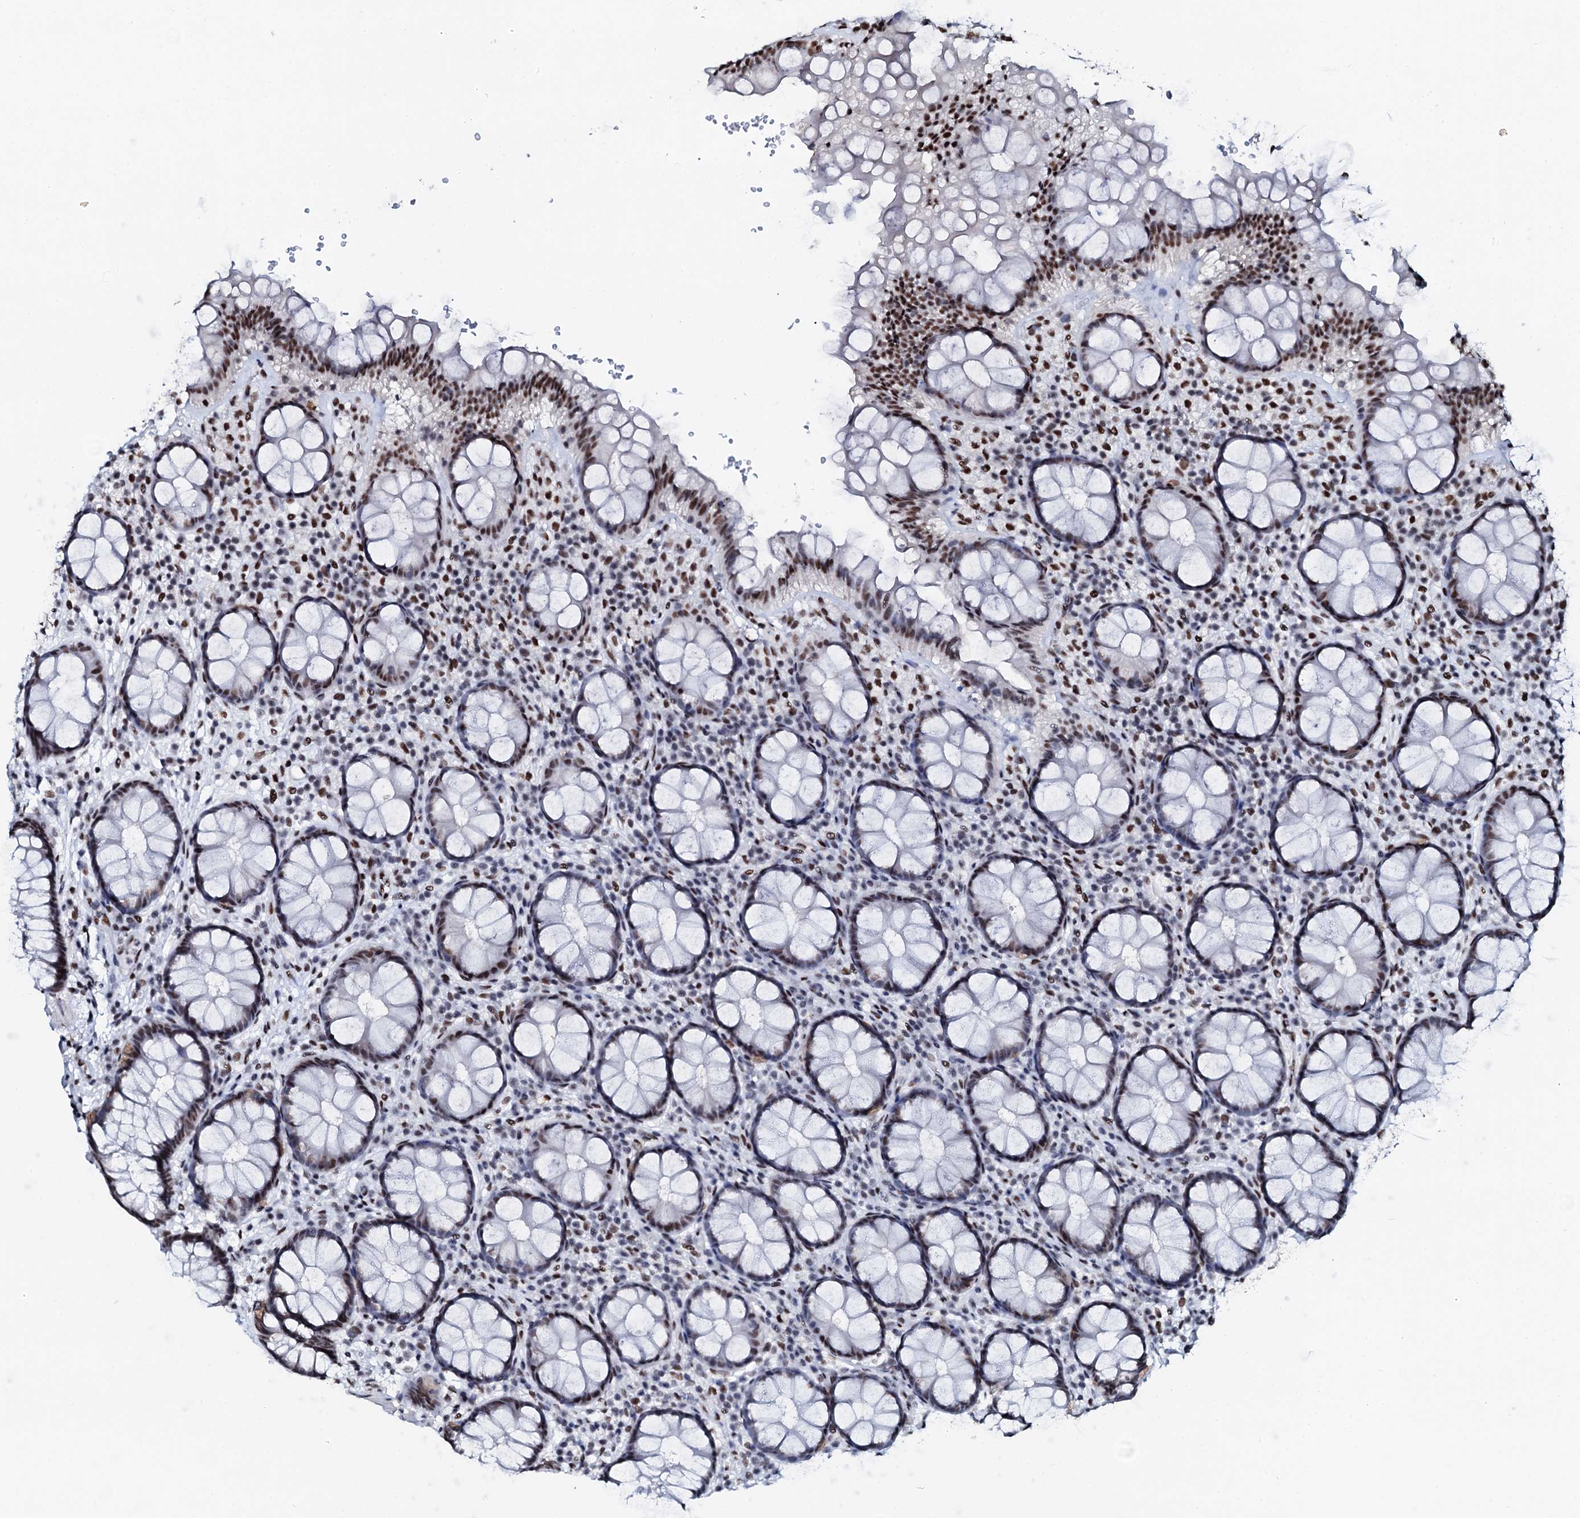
{"staining": {"intensity": "moderate", "quantity": ">75%", "location": "nuclear"}, "tissue": "rectum", "cell_type": "Glandular cells", "image_type": "normal", "snomed": [{"axis": "morphology", "description": "Normal tissue, NOS"}, {"axis": "topography", "description": "Rectum"}], "caption": "Immunohistochemistry (IHC) of normal human rectum reveals medium levels of moderate nuclear expression in approximately >75% of glandular cells. (IHC, brightfield microscopy, high magnification).", "gene": "NKAPD1", "patient": {"sex": "male", "age": 83}}